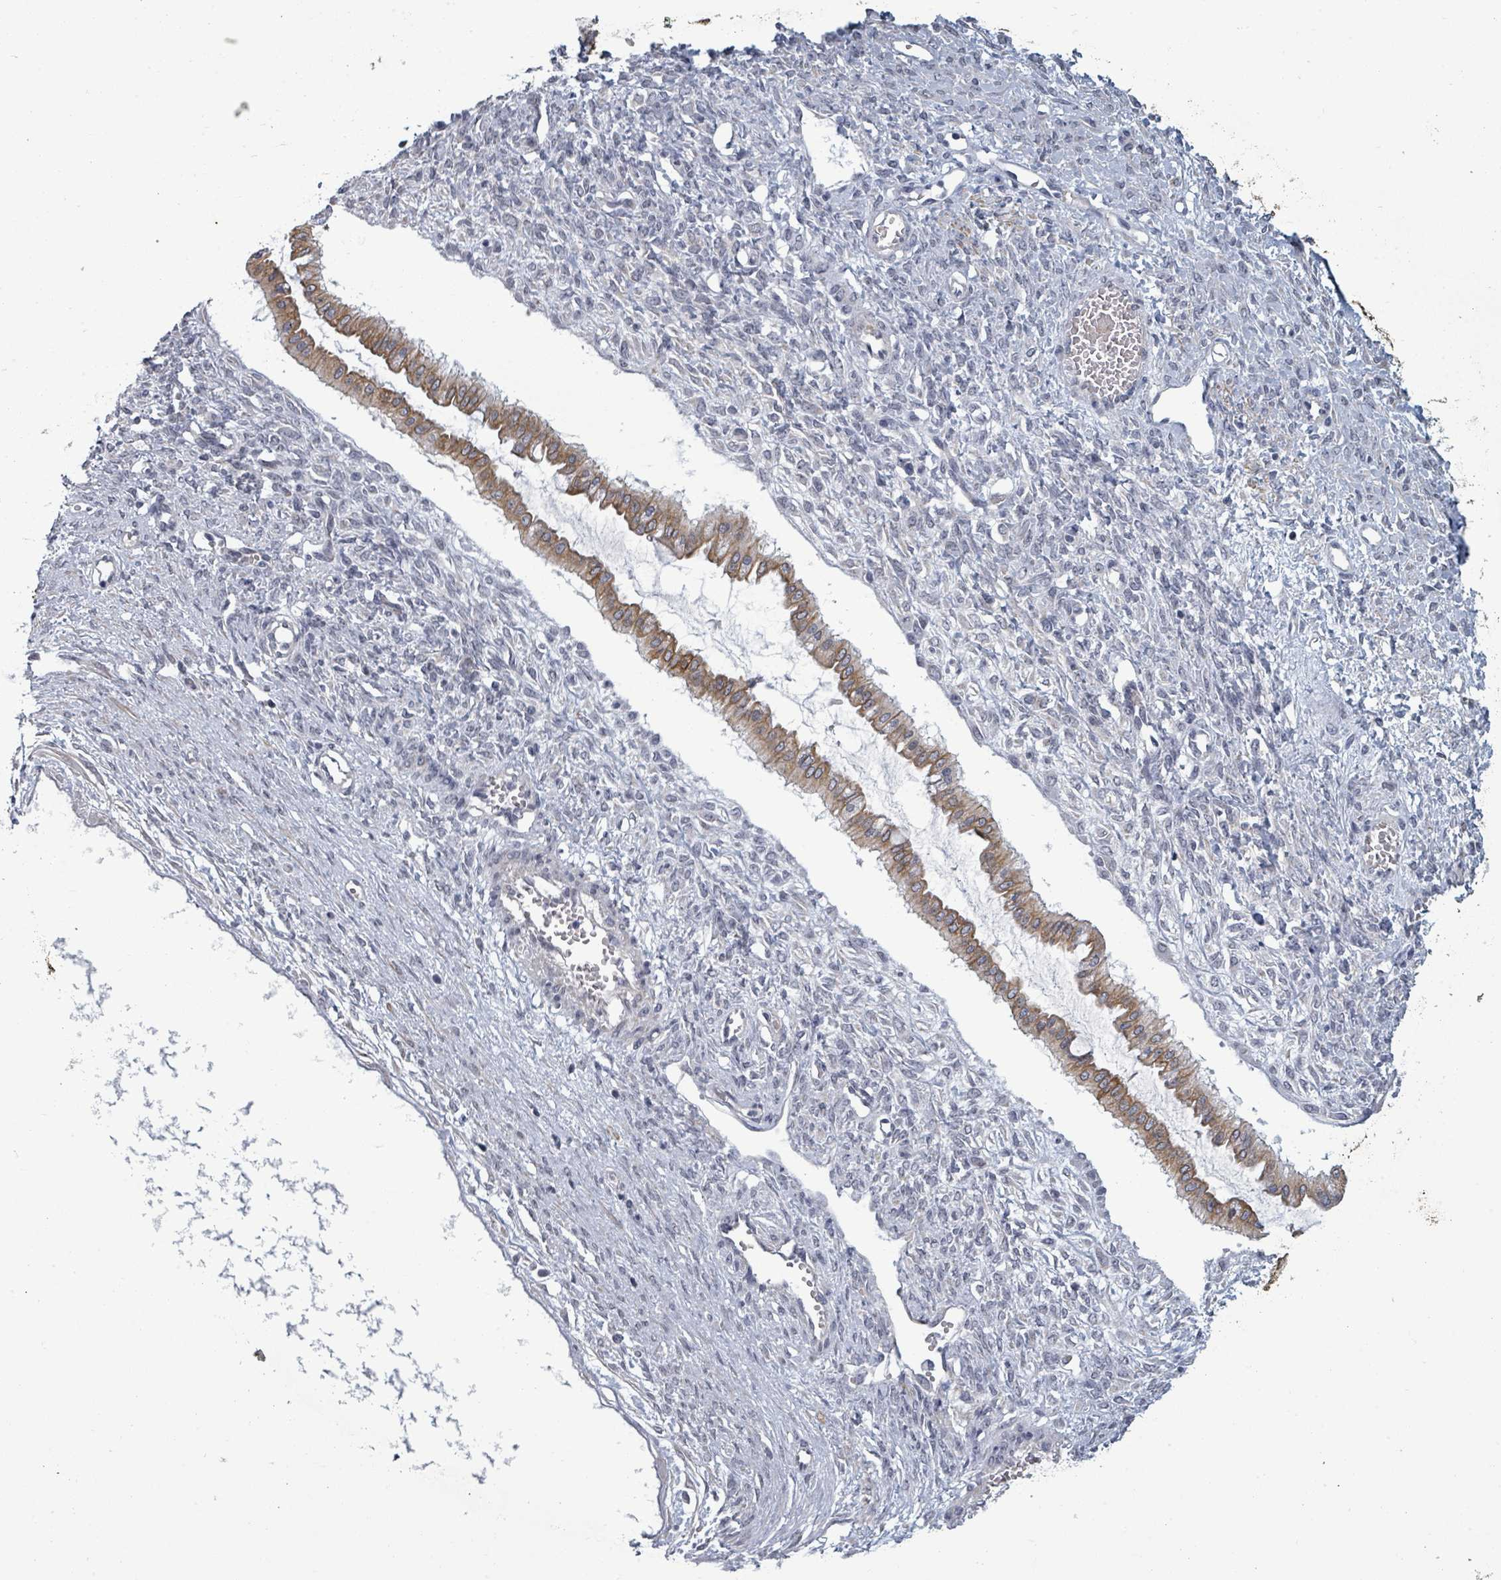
{"staining": {"intensity": "moderate", "quantity": ">75%", "location": "cytoplasmic/membranous"}, "tissue": "ovarian cancer", "cell_type": "Tumor cells", "image_type": "cancer", "snomed": [{"axis": "morphology", "description": "Cystadenocarcinoma, mucinous, NOS"}, {"axis": "topography", "description": "Ovary"}], "caption": "There is medium levels of moderate cytoplasmic/membranous expression in tumor cells of ovarian mucinous cystadenocarcinoma, as demonstrated by immunohistochemical staining (brown color).", "gene": "PTPN20", "patient": {"sex": "female", "age": 73}}